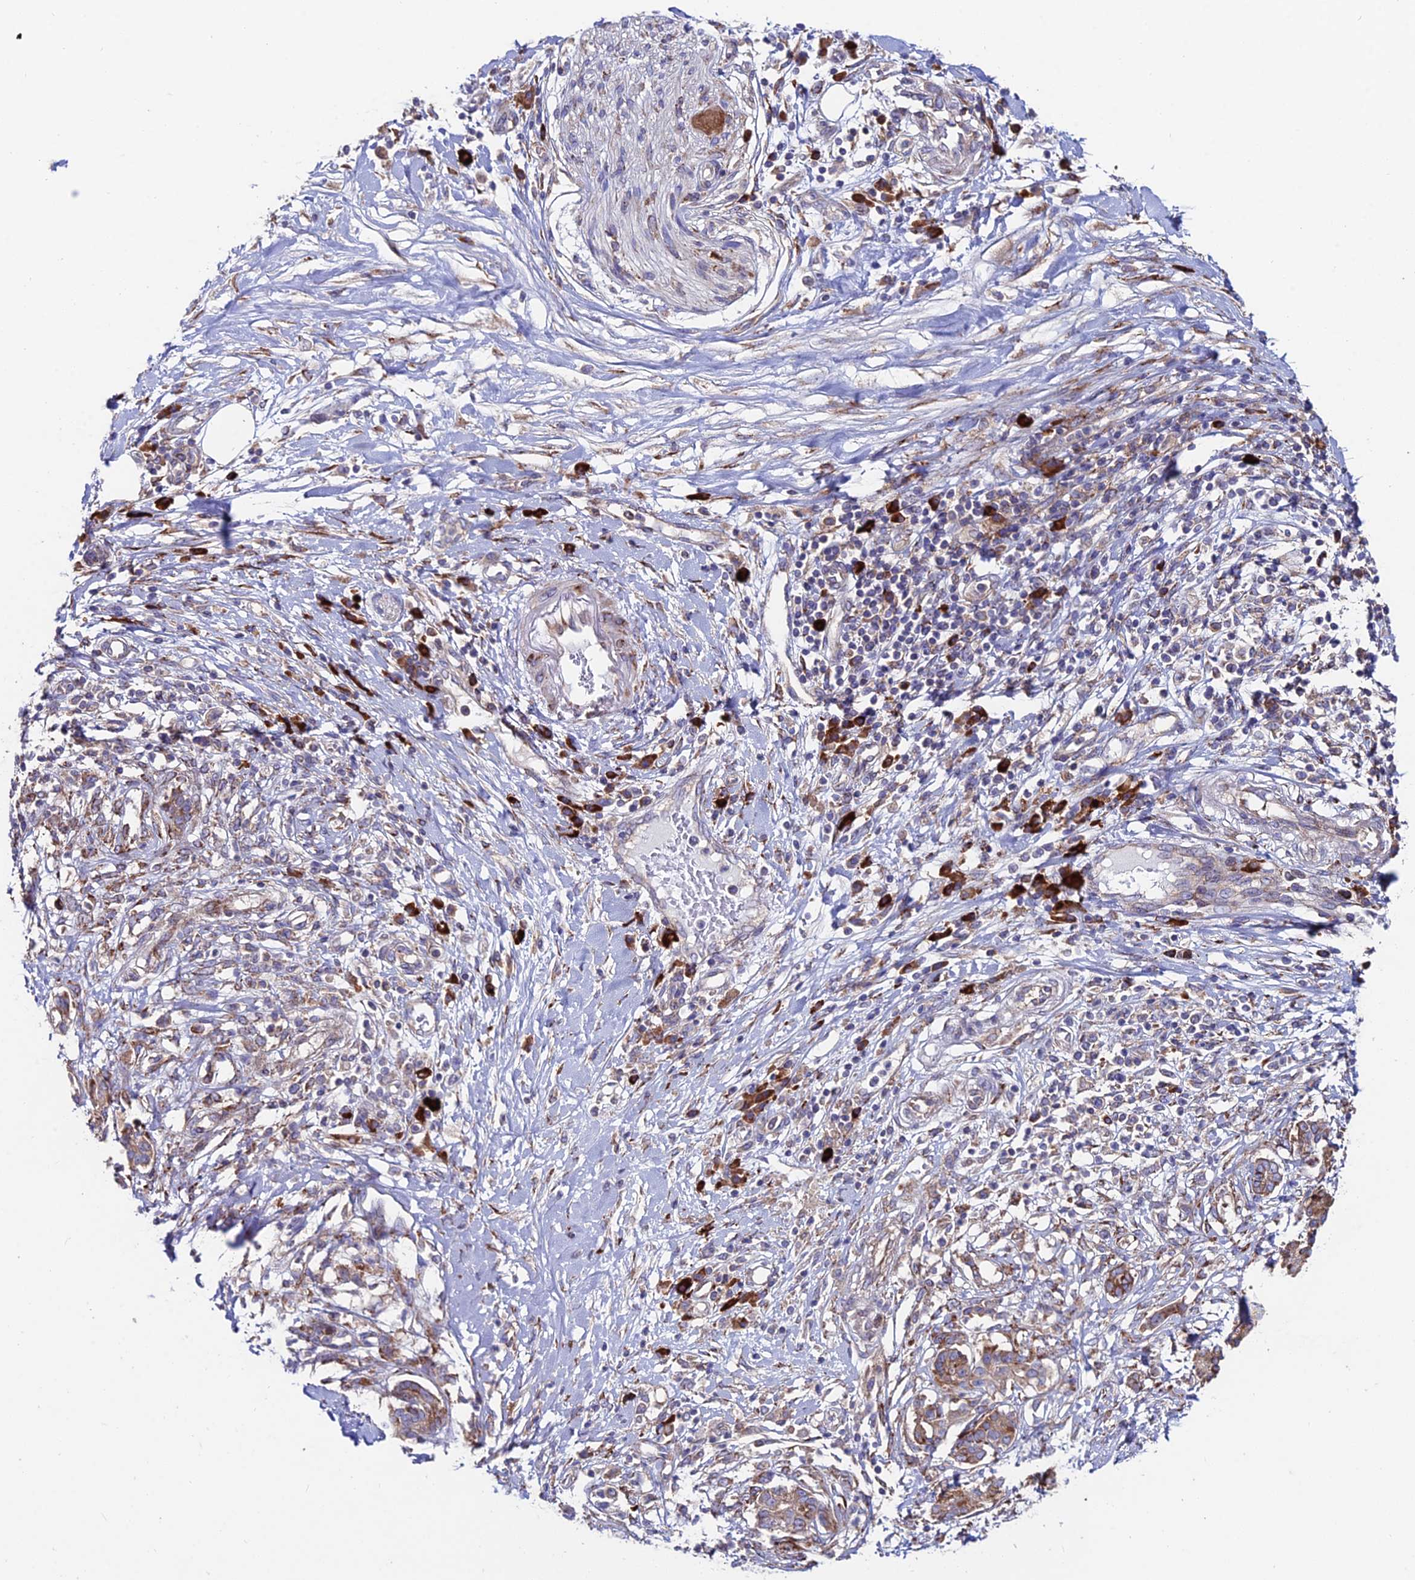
{"staining": {"intensity": "moderate", "quantity": ">75%", "location": "cytoplasmic/membranous"}, "tissue": "pancreatic cancer", "cell_type": "Tumor cells", "image_type": "cancer", "snomed": [{"axis": "morphology", "description": "Adenocarcinoma, NOS"}, {"axis": "topography", "description": "Pancreas"}], "caption": "Immunohistochemical staining of pancreatic adenocarcinoma exhibits medium levels of moderate cytoplasmic/membranous positivity in about >75% of tumor cells.", "gene": "EIF3K", "patient": {"sex": "female", "age": 56}}